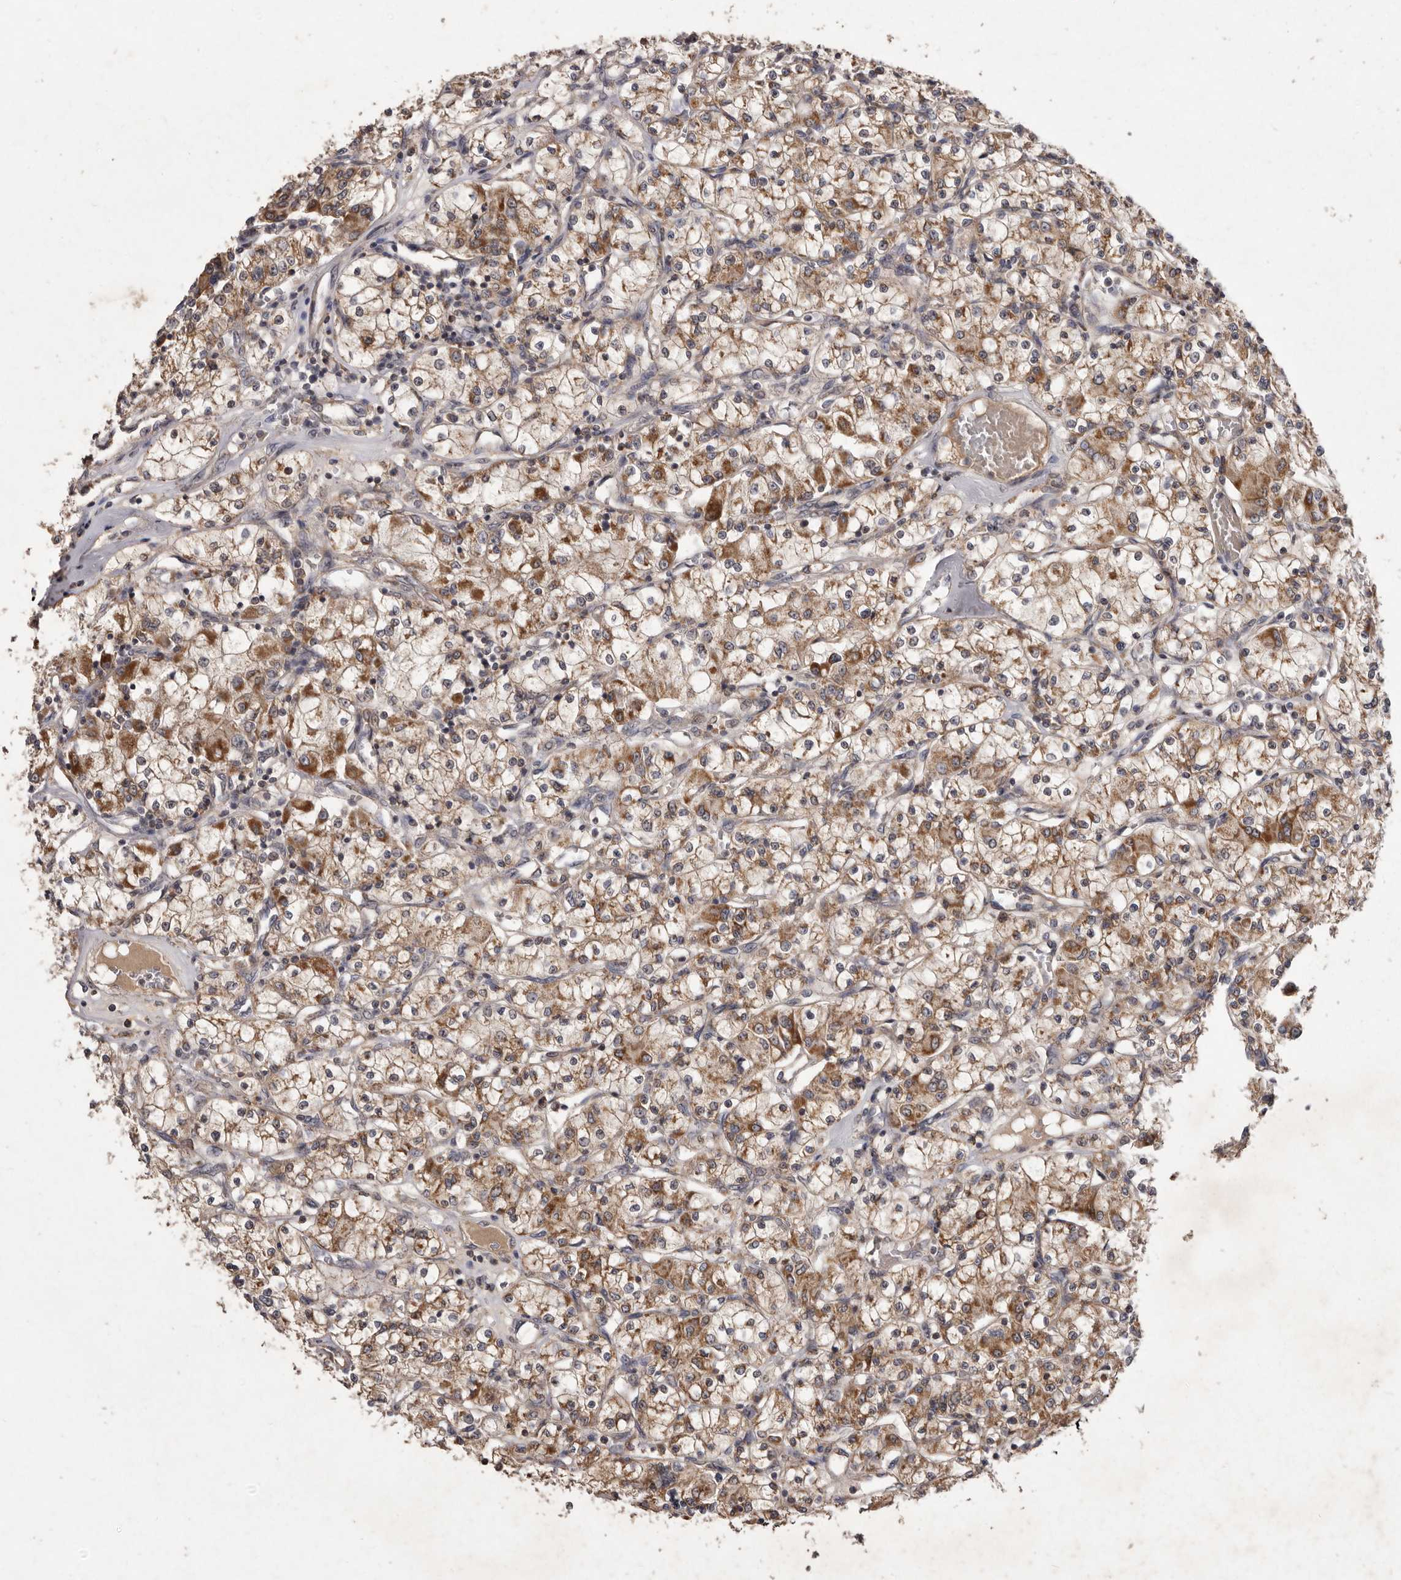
{"staining": {"intensity": "moderate", "quantity": ">75%", "location": "cytoplasmic/membranous"}, "tissue": "renal cancer", "cell_type": "Tumor cells", "image_type": "cancer", "snomed": [{"axis": "morphology", "description": "Adenocarcinoma, NOS"}, {"axis": "topography", "description": "Kidney"}], "caption": "Tumor cells display medium levels of moderate cytoplasmic/membranous expression in about >75% of cells in human renal cancer. The protein of interest is shown in brown color, while the nuclei are stained blue.", "gene": "FLAD1", "patient": {"sex": "female", "age": 59}}